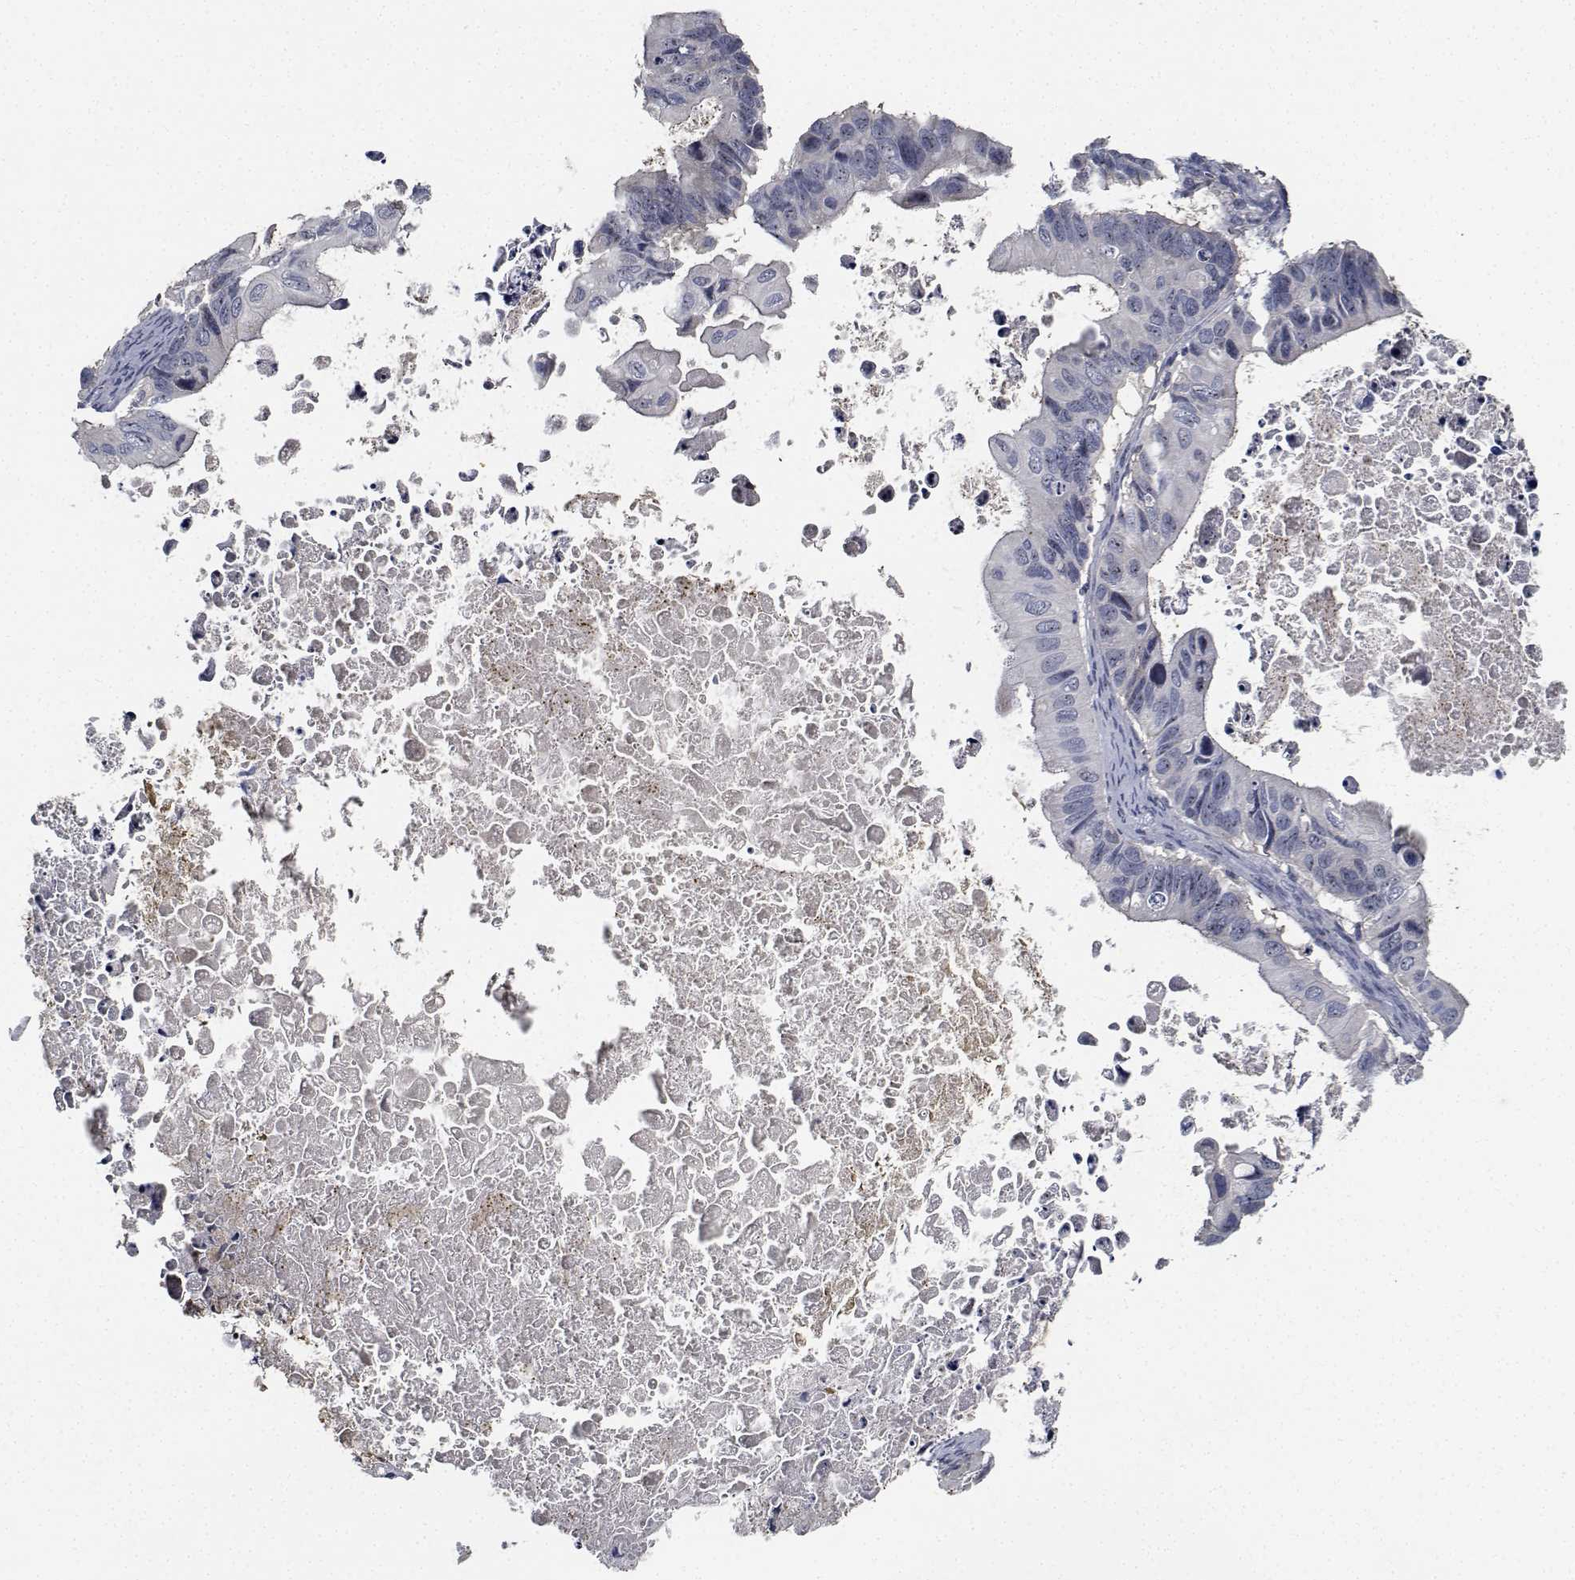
{"staining": {"intensity": "negative", "quantity": "none", "location": "none"}, "tissue": "ovarian cancer", "cell_type": "Tumor cells", "image_type": "cancer", "snomed": [{"axis": "morphology", "description": "Cystadenocarcinoma, mucinous, NOS"}, {"axis": "topography", "description": "Ovary"}], "caption": "Tumor cells show no significant staining in ovarian cancer (mucinous cystadenocarcinoma).", "gene": "NVL", "patient": {"sex": "female", "age": 64}}